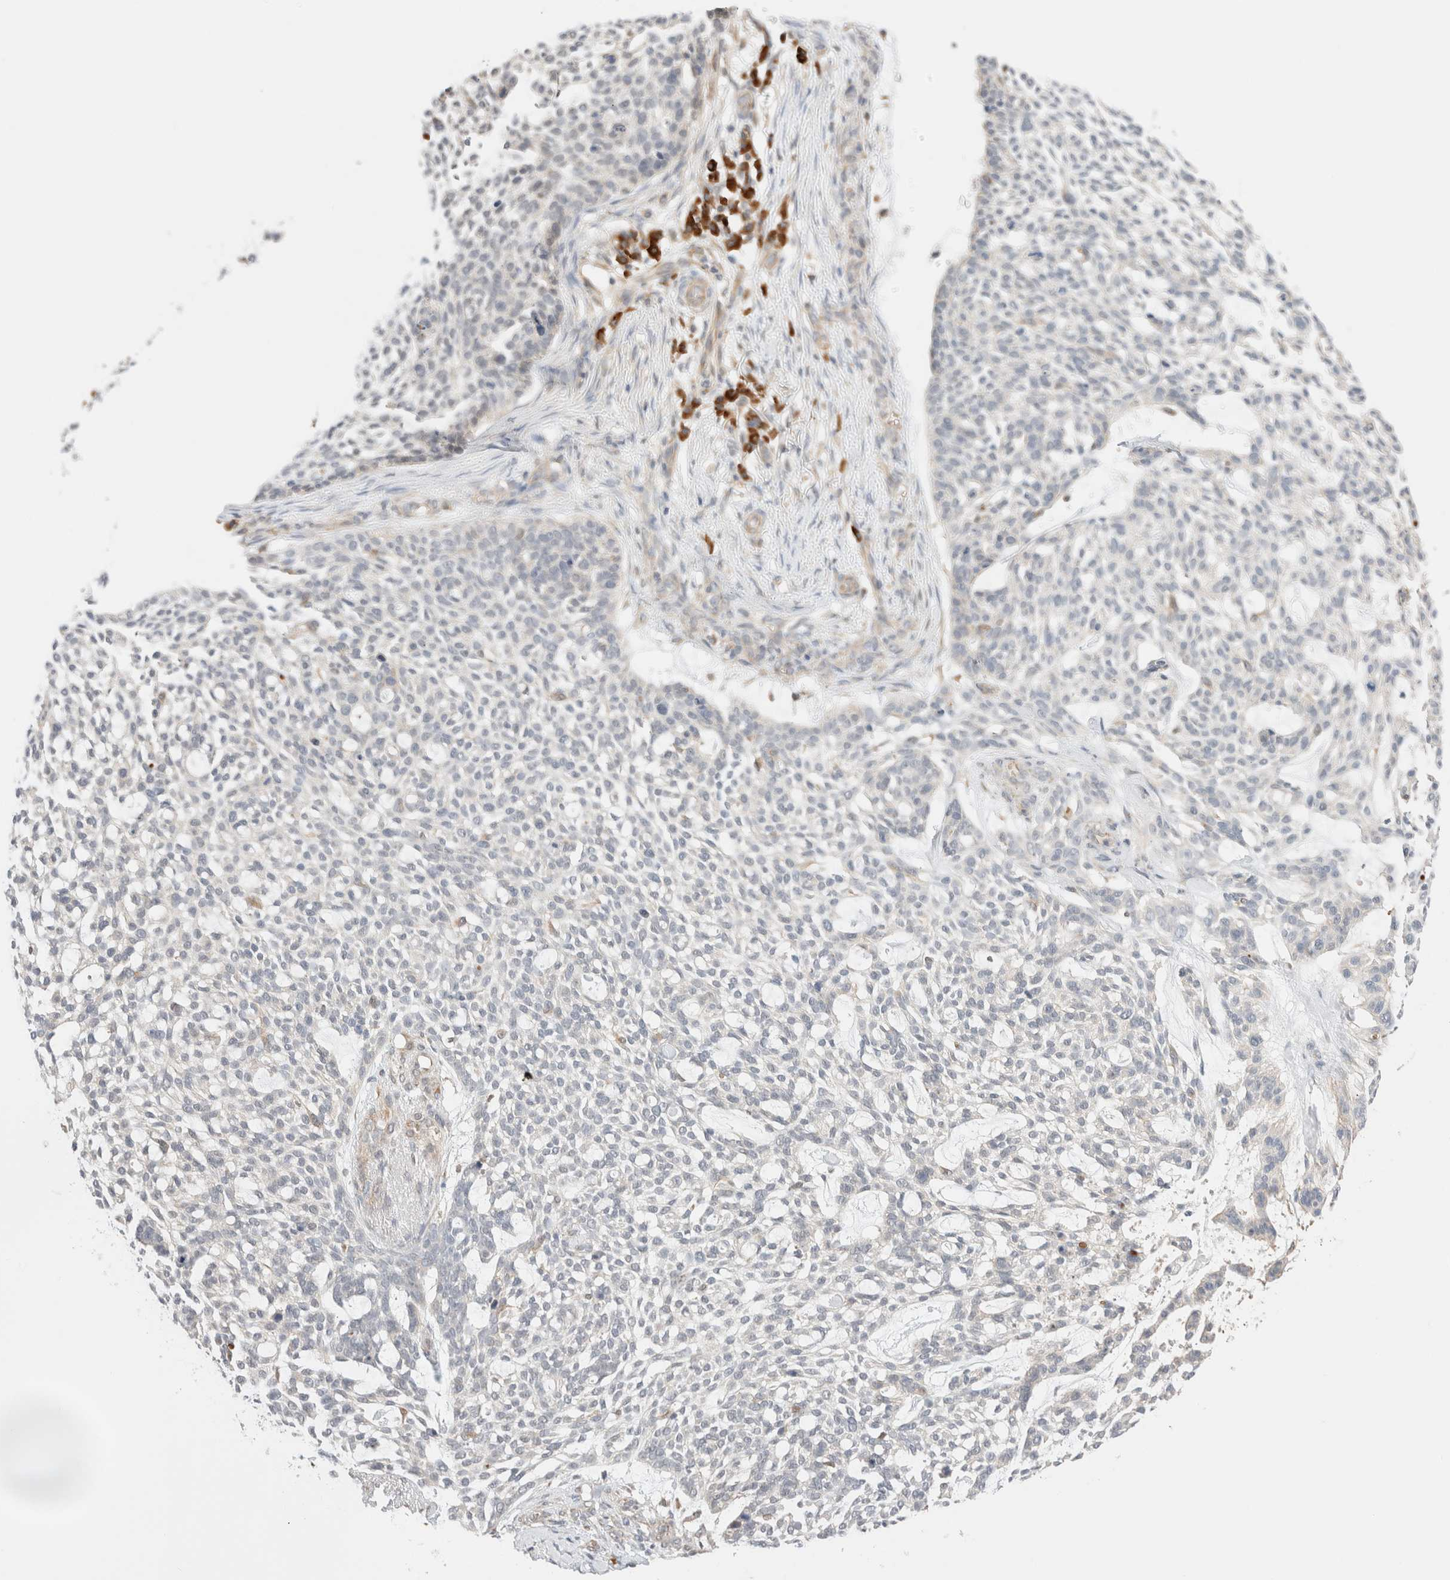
{"staining": {"intensity": "negative", "quantity": "none", "location": "none"}, "tissue": "skin cancer", "cell_type": "Tumor cells", "image_type": "cancer", "snomed": [{"axis": "morphology", "description": "Basal cell carcinoma"}, {"axis": "topography", "description": "Skin"}], "caption": "High power microscopy micrograph of an immunohistochemistry (IHC) image of skin basal cell carcinoma, revealing no significant staining in tumor cells.", "gene": "SYVN1", "patient": {"sex": "female", "age": 64}}